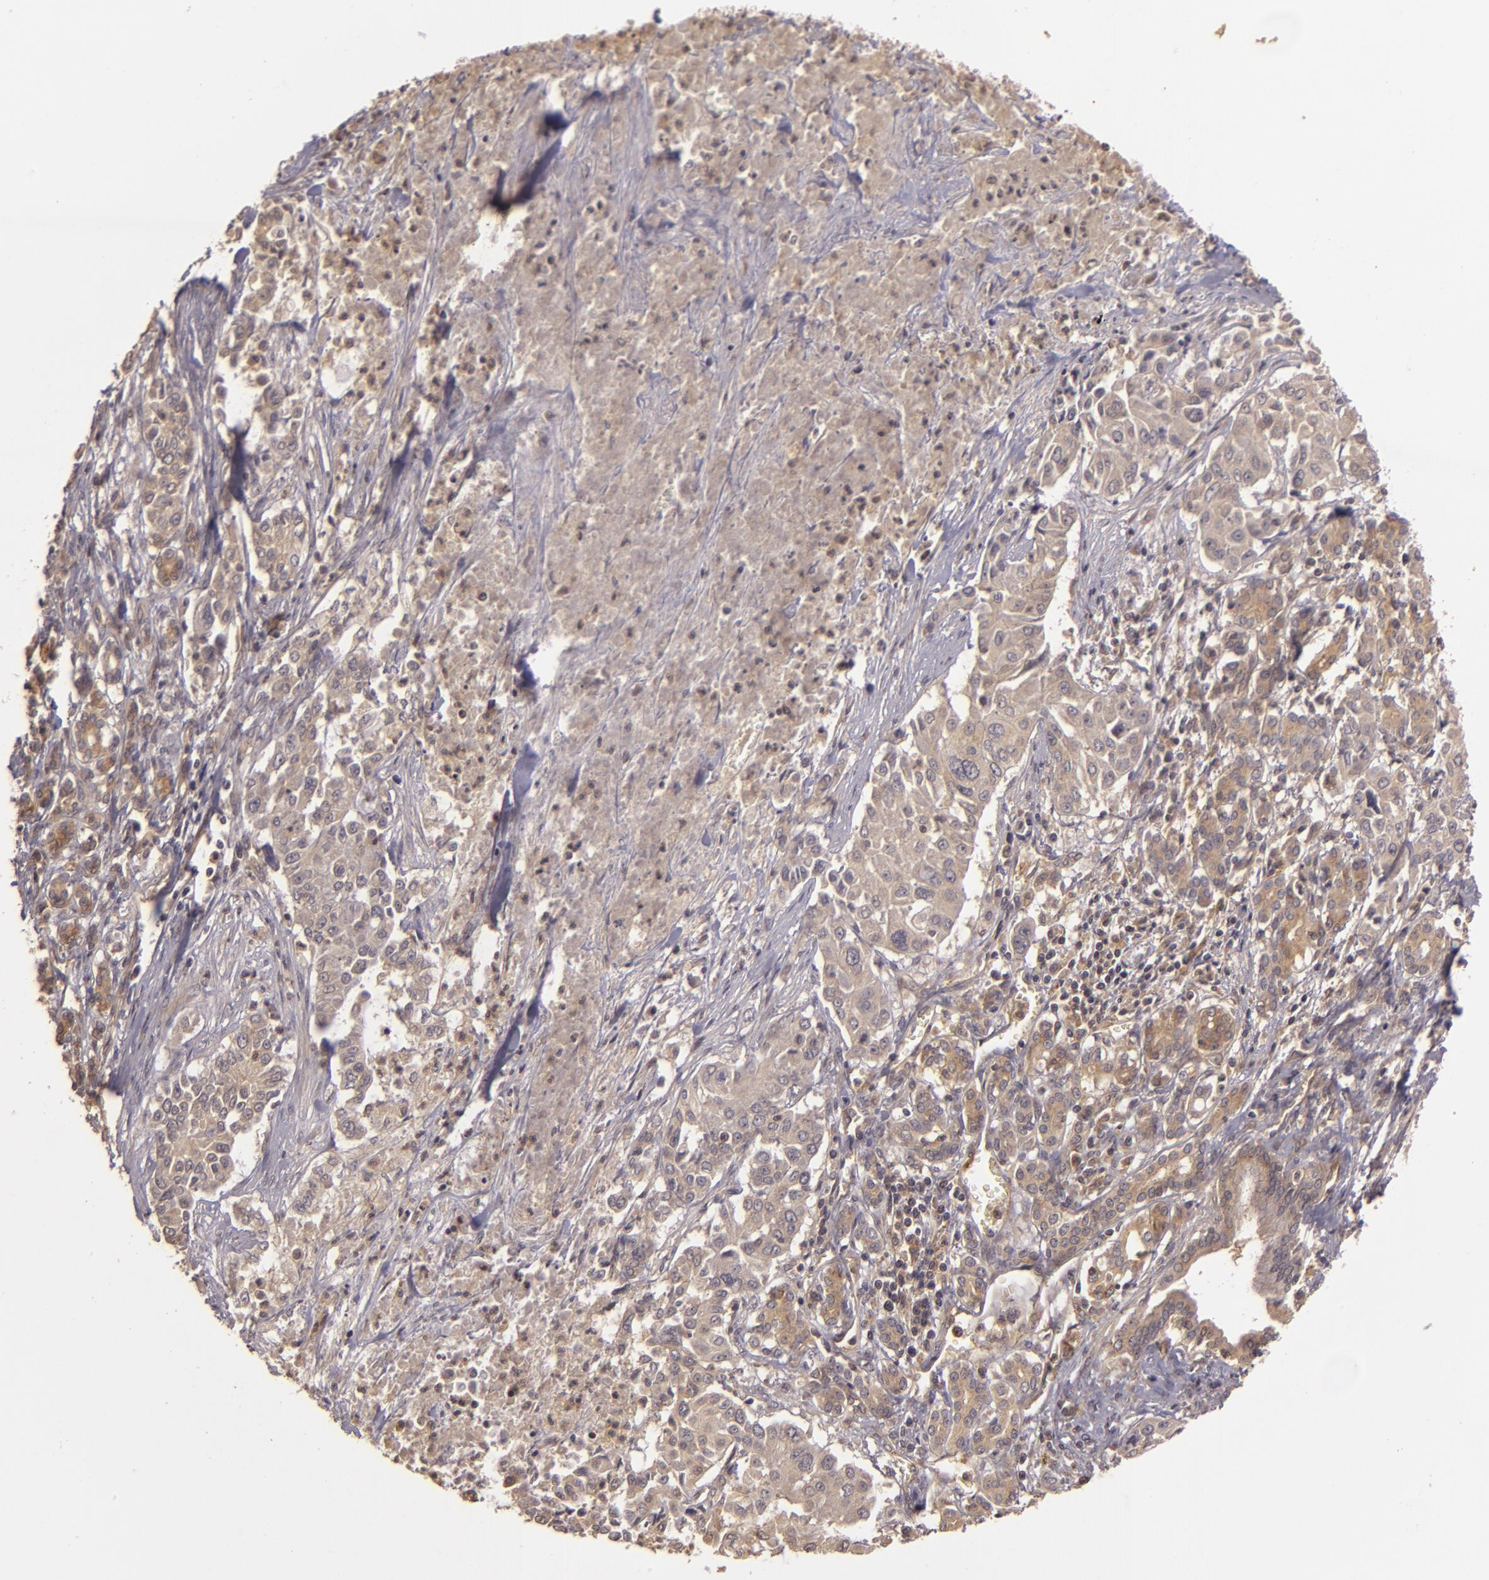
{"staining": {"intensity": "weak", "quantity": ">75%", "location": "cytoplasmic/membranous"}, "tissue": "pancreatic cancer", "cell_type": "Tumor cells", "image_type": "cancer", "snomed": [{"axis": "morphology", "description": "Adenocarcinoma, NOS"}, {"axis": "topography", "description": "Pancreas"}], "caption": "About >75% of tumor cells in adenocarcinoma (pancreatic) reveal weak cytoplasmic/membranous protein positivity as visualized by brown immunohistochemical staining.", "gene": "HRAS", "patient": {"sex": "female", "age": 52}}